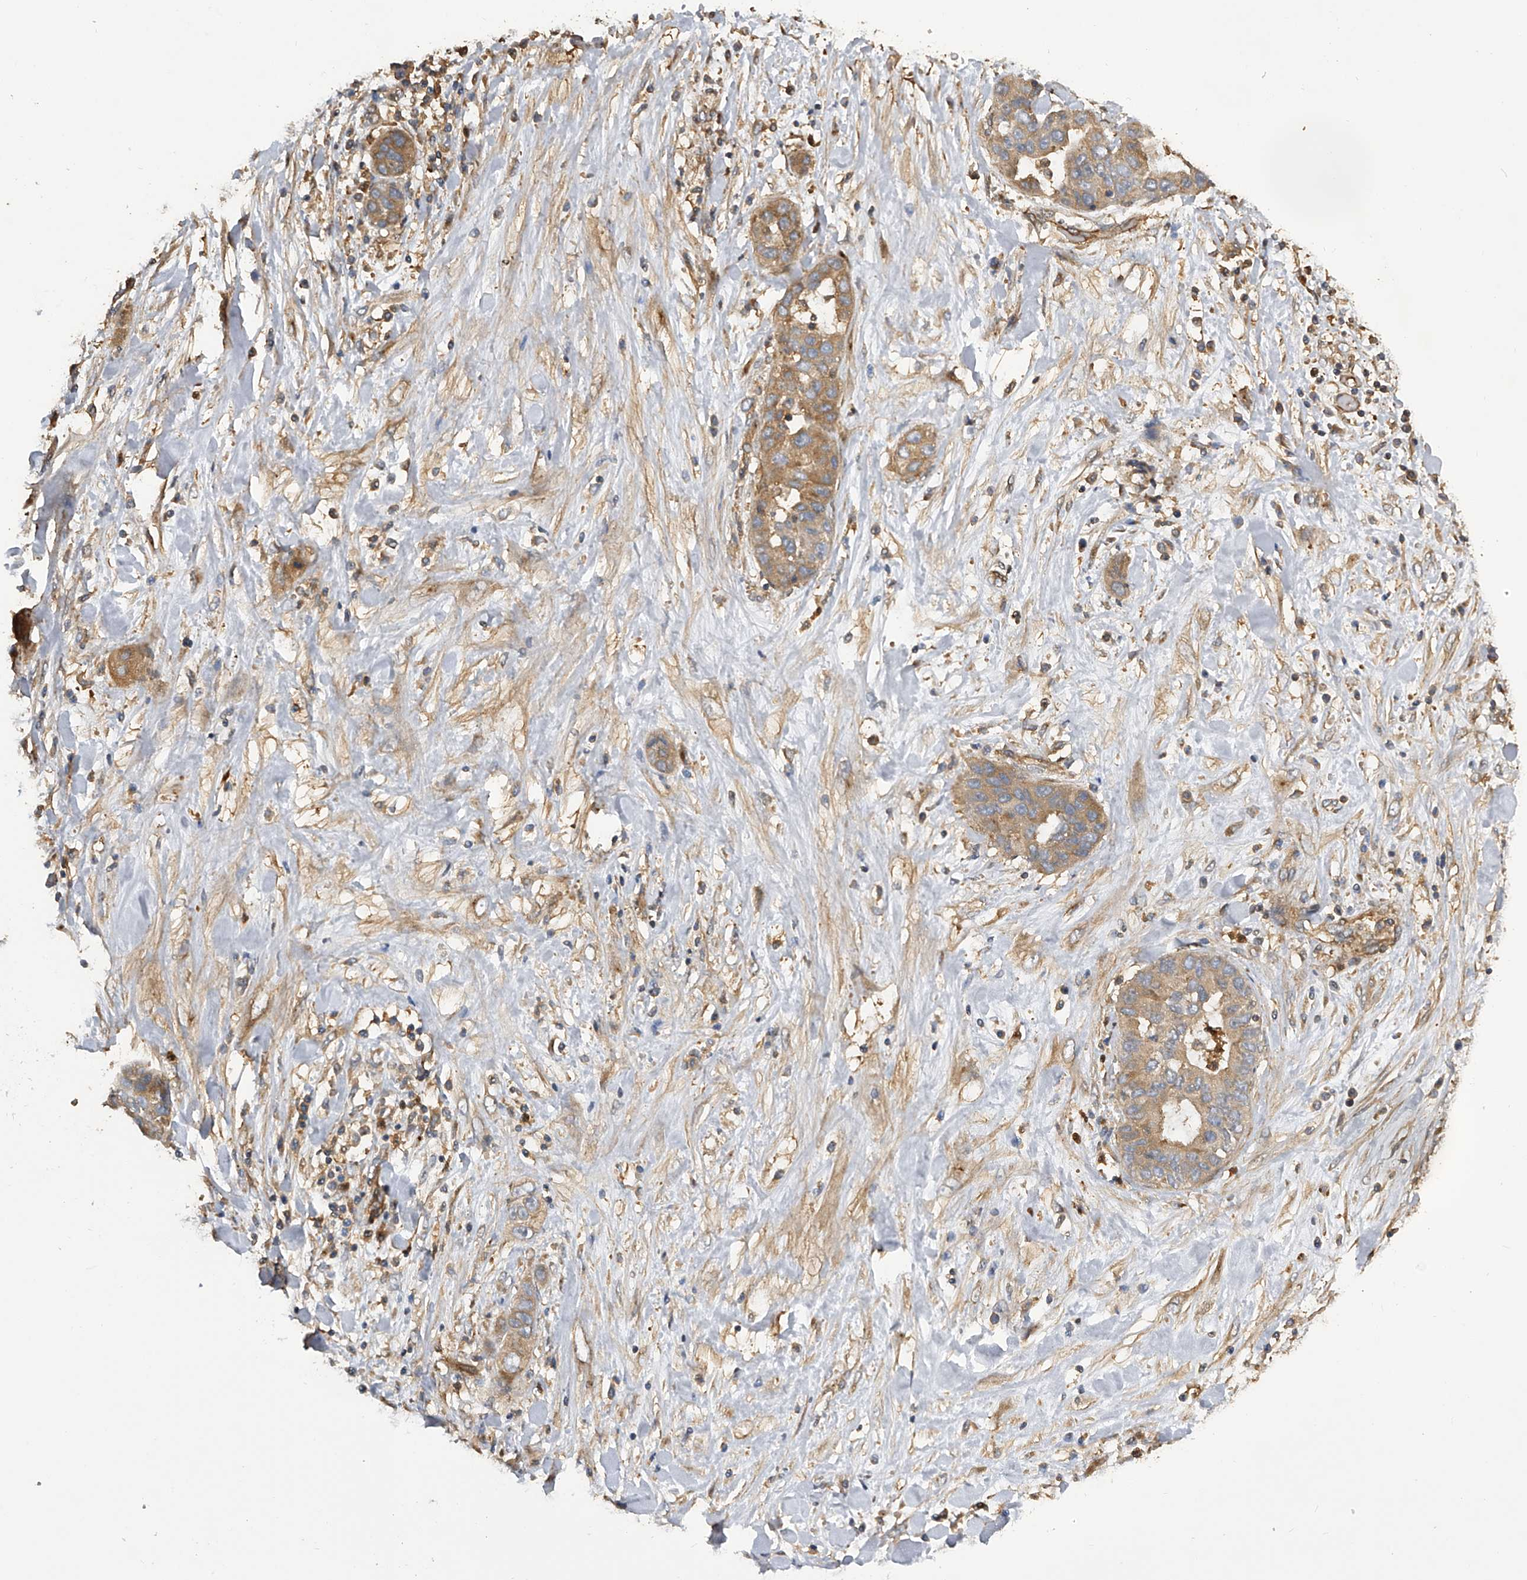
{"staining": {"intensity": "moderate", "quantity": ">75%", "location": "cytoplasmic/membranous"}, "tissue": "liver cancer", "cell_type": "Tumor cells", "image_type": "cancer", "snomed": [{"axis": "morphology", "description": "Cholangiocarcinoma"}, {"axis": "topography", "description": "Liver"}], "caption": "Immunohistochemical staining of human liver cancer (cholangiocarcinoma) displays moderate cytoplasmic/membranous protein expression in approximately >75% of tumor cells. The protein of interest is shown in brown color, while the nuclei are stained blue.", "gene": "PTPRA", "patient": {"sex": "female", "age": 52}}